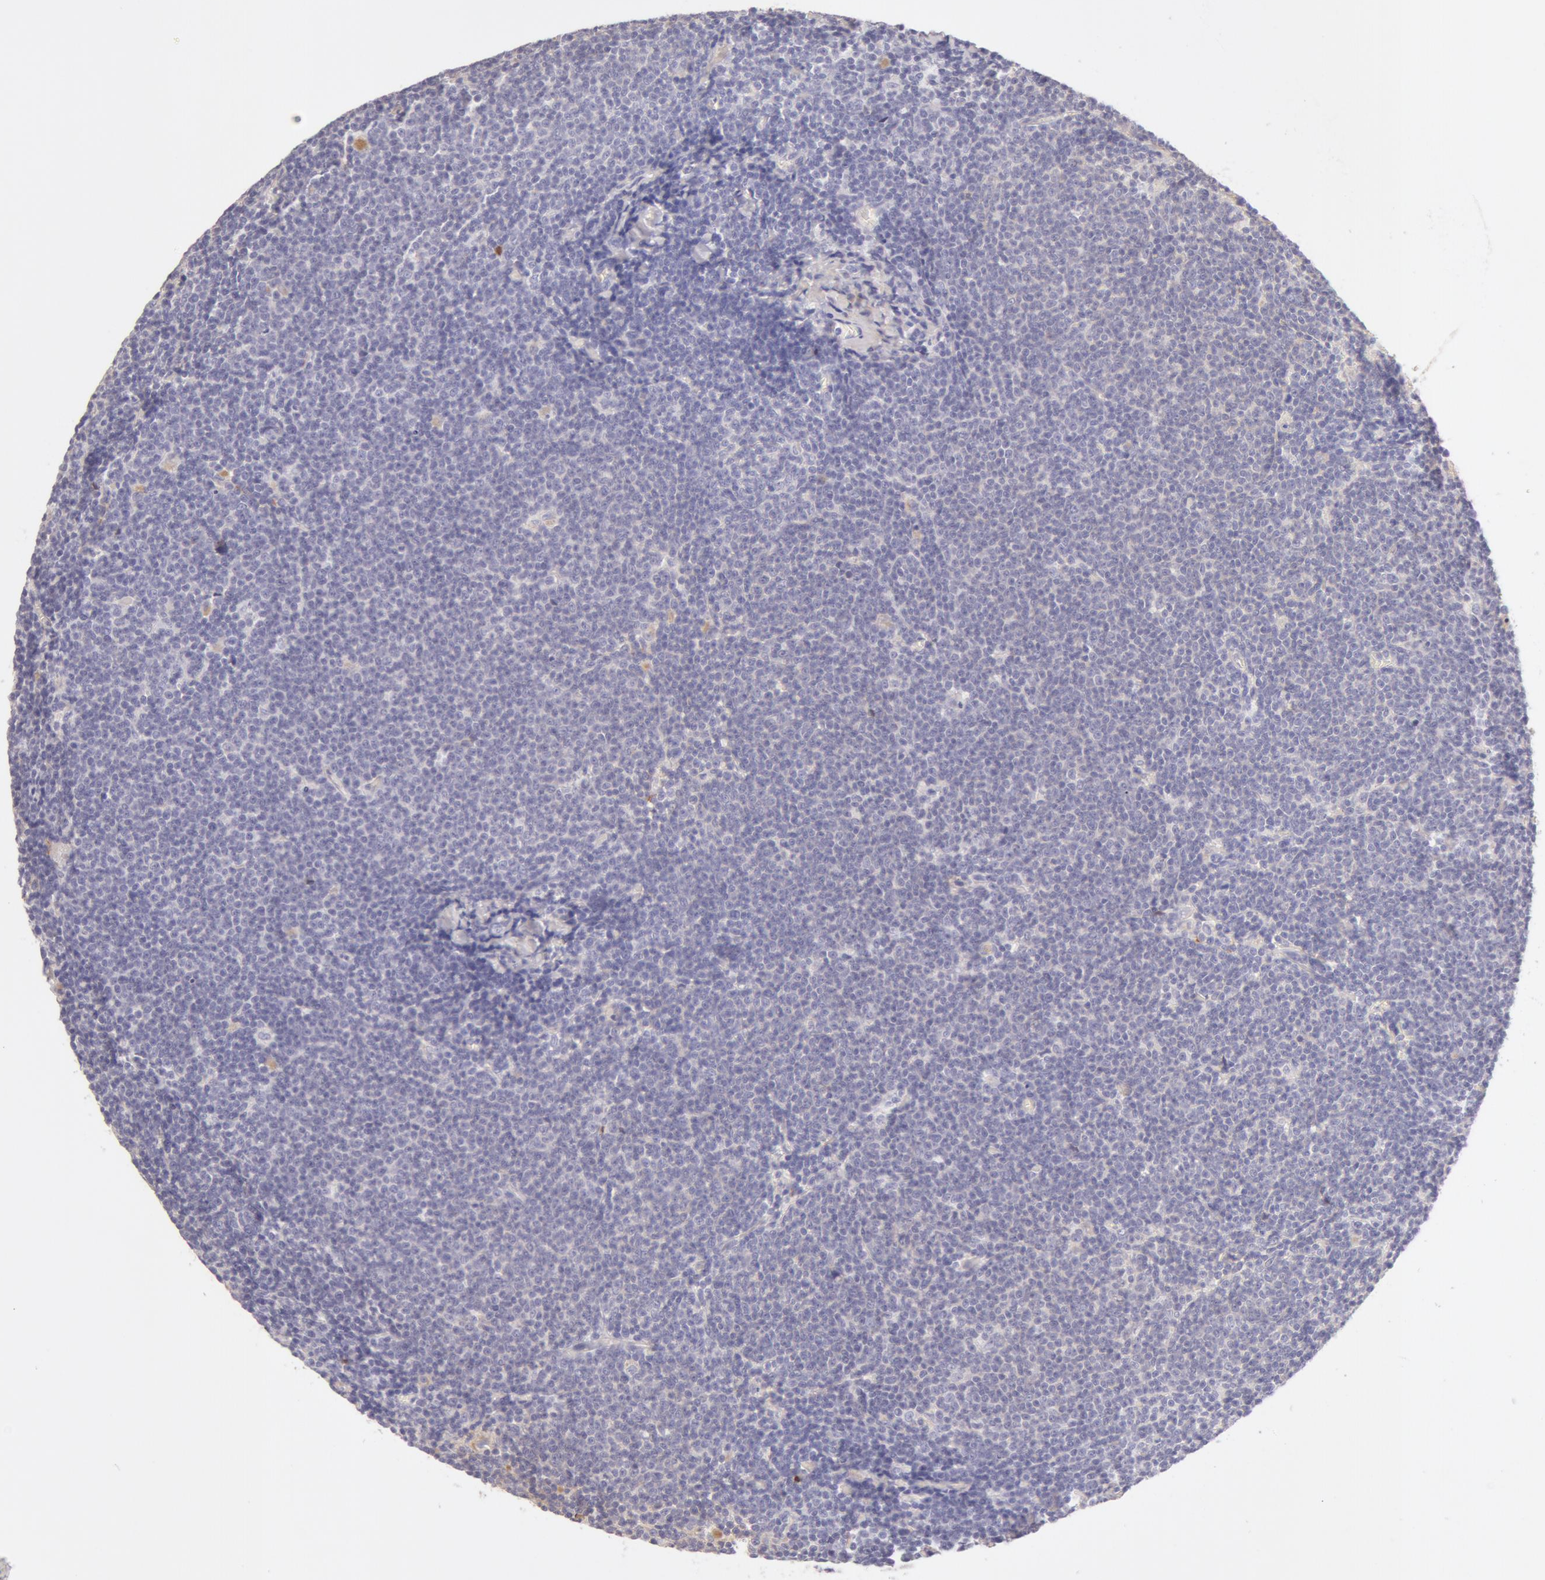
{"staining": {"intensity": "negative", "quantity": "none", "location": "none"}, "tissue": "lymphoma", "cell_type": "Tumor cells", "image_type": "cancer", "snomed": [{"axis": "morphology", "description": "Malignant lymphoma, non-Hodgkin's type, Low grade"}, {"axis": "topography", "description": "Lymph node"}], "caption": "The histopathology image reveals no significant expression in tumor cells of malignant lymphoma, non-Hodgkin's type (low-grade). (Stains: DAB immunohistochemistry with hematoxylin counter stain, Microscopy: brightfield microscopy at high magnification).", "gene": "AHSG", "patient": {"sex": "male", "age": 65}}